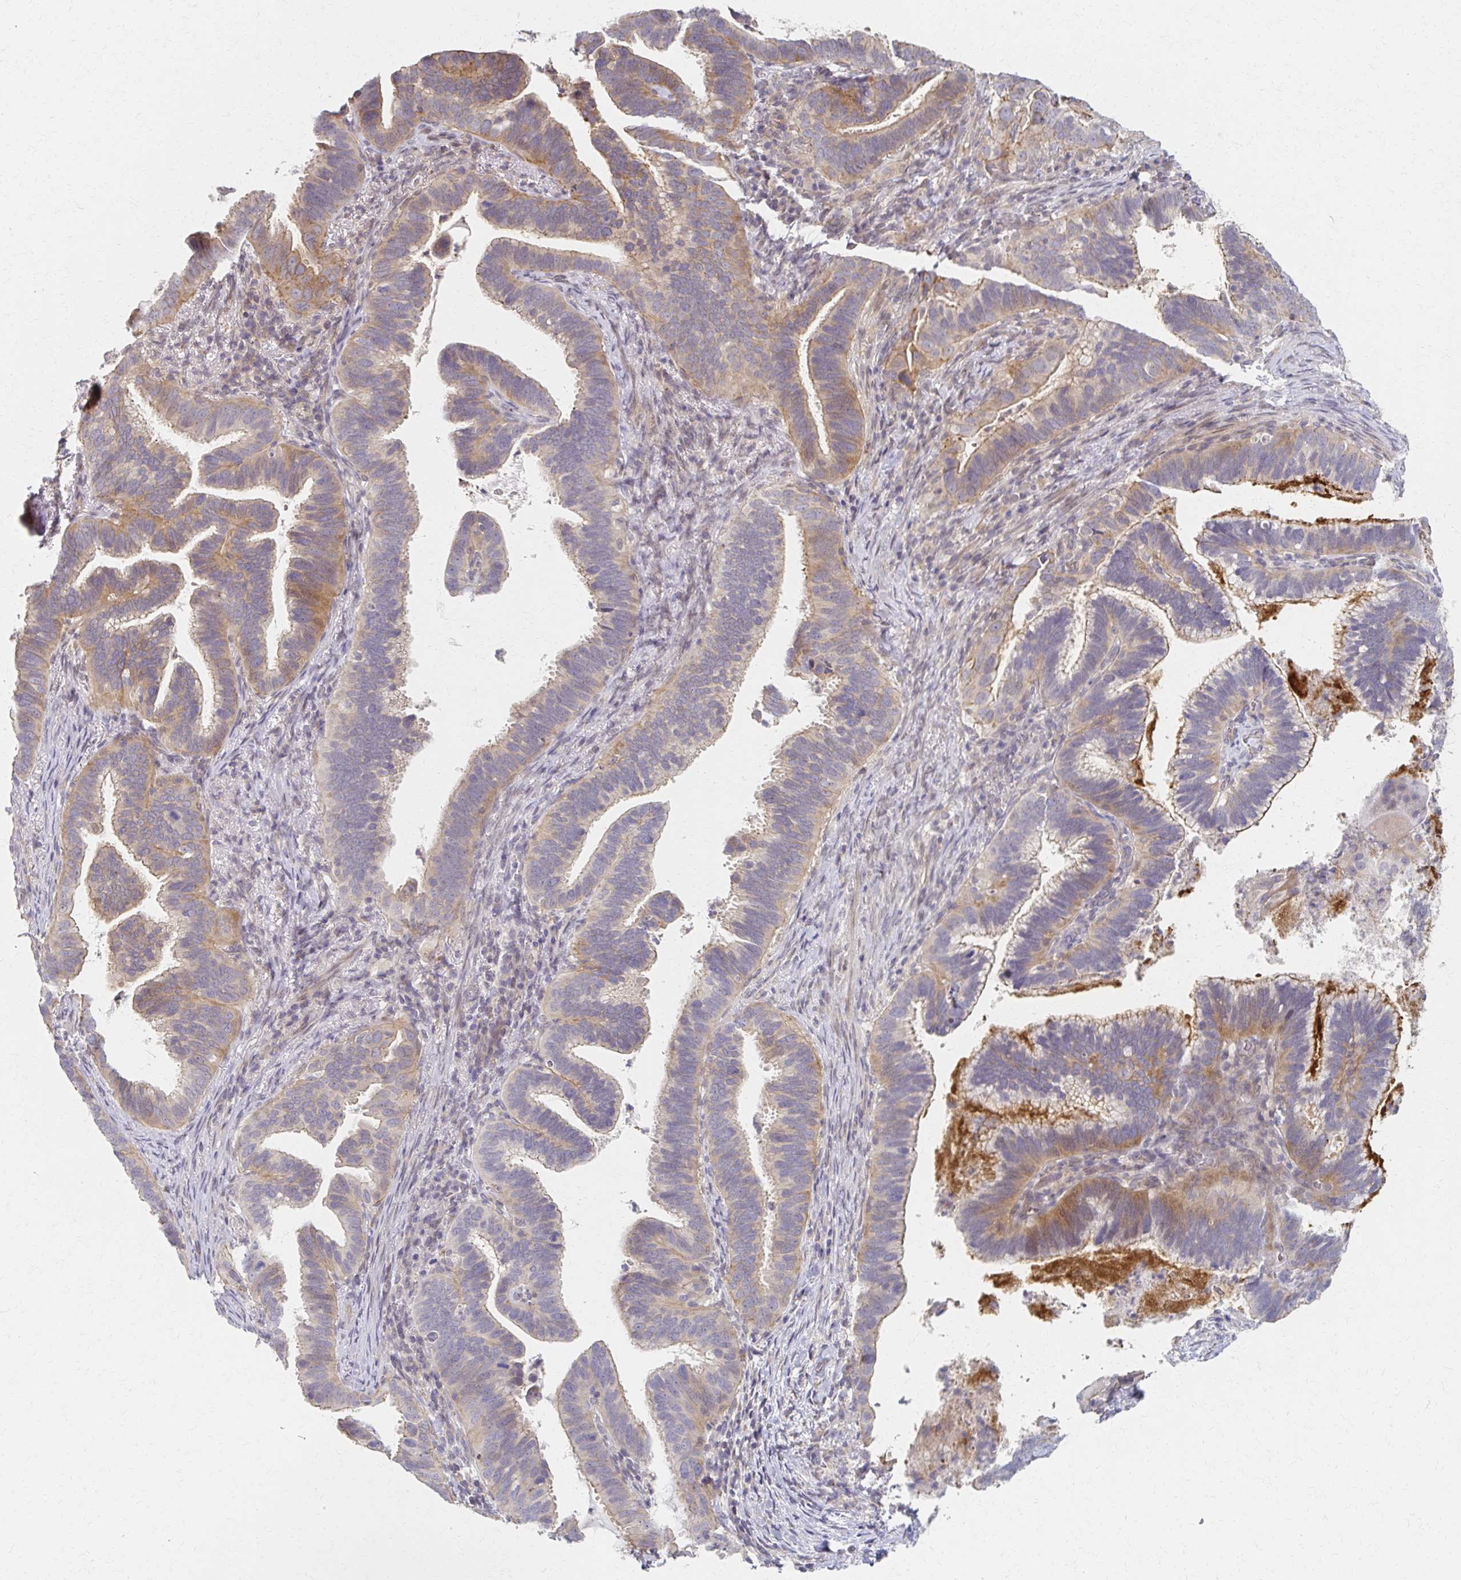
{"staining": {"intensity": "moderate", "quantity": "<25%", "location": "cytoplasmic/membranous"}, "tissue": "cervical cancer", "cell_type": "Tumor cells", "image_type": "cancer", "snomed": [{"axis": "morphology", "description": "Adenocarcinoma, NOS"}, {"axis": "topography", "description": "Cervix"}], "caption": "This histopathology image displays immunohistochemistry (IHC) staining of cervical cancer, with low moderate cytoplasmic/membranous expression in about <25% of tumor cells.", "gene": "EOLA2", "patient": {"sex": "female", "age": 61}}